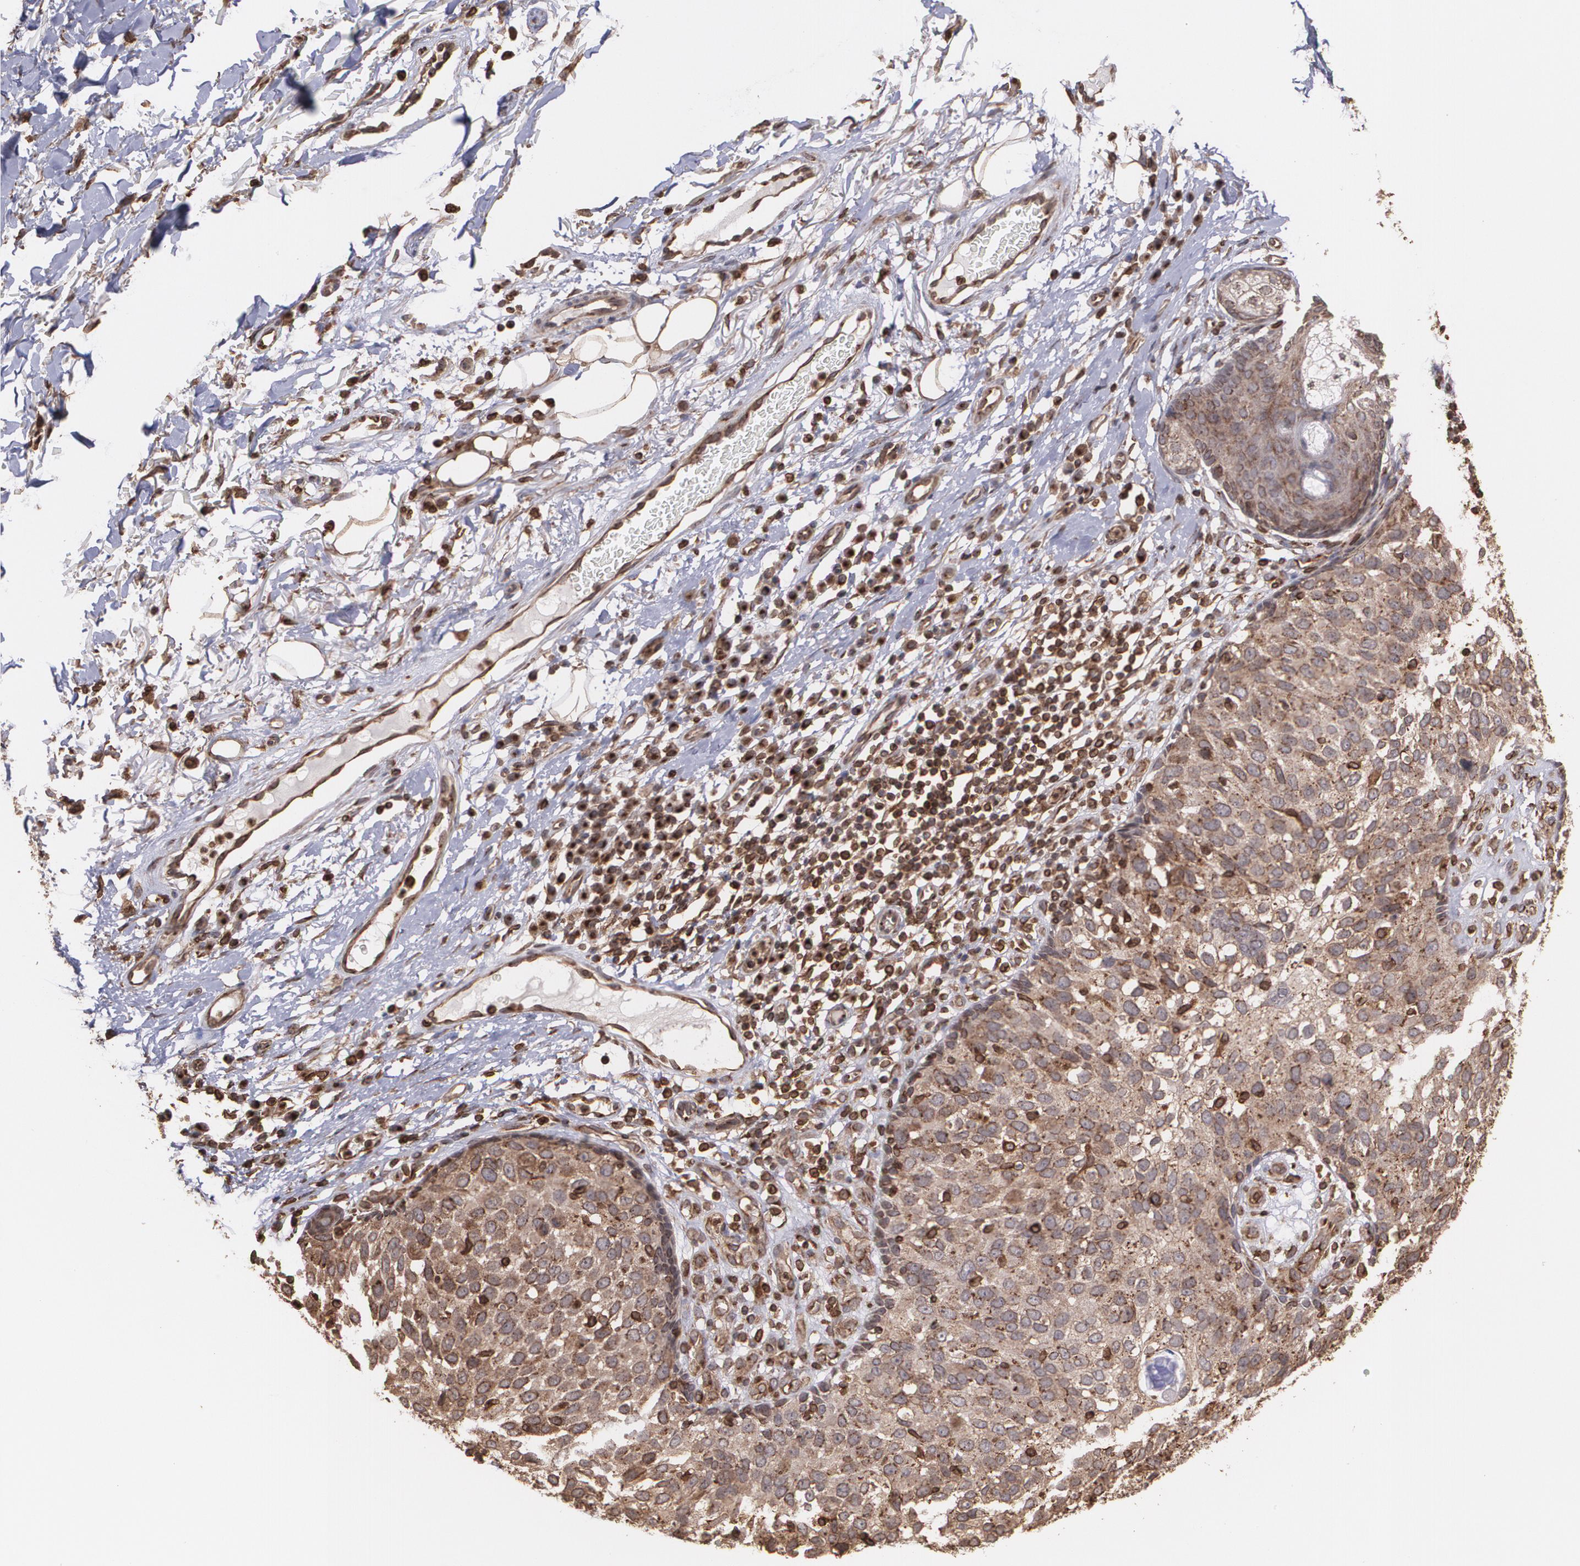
{"staining": {"intensity": "moderate", "quantity": ">75%", "location": "cytoplasmic/membranous"}, "tissue": "skin cancer", "cell_type": "Tumor cells", "image_type": "cancer", "snomed": [{"axis": "morphology", "description": "Squamous cell carcinoma, NOS"}, {"axis": "topography", "description": "Skin"}], "caption": "High-magnification brightfield microscopy of skin squamous cell carcinoma stained with DAB (brown) and counterstained with hematoxylin (blue). tumor cells exhibit moderate cytoplasmic/membranous positivity is seen in approximately>75% of cells.", "gene": "TRIP11", "patient": {"sex": "male", "age": 87}}